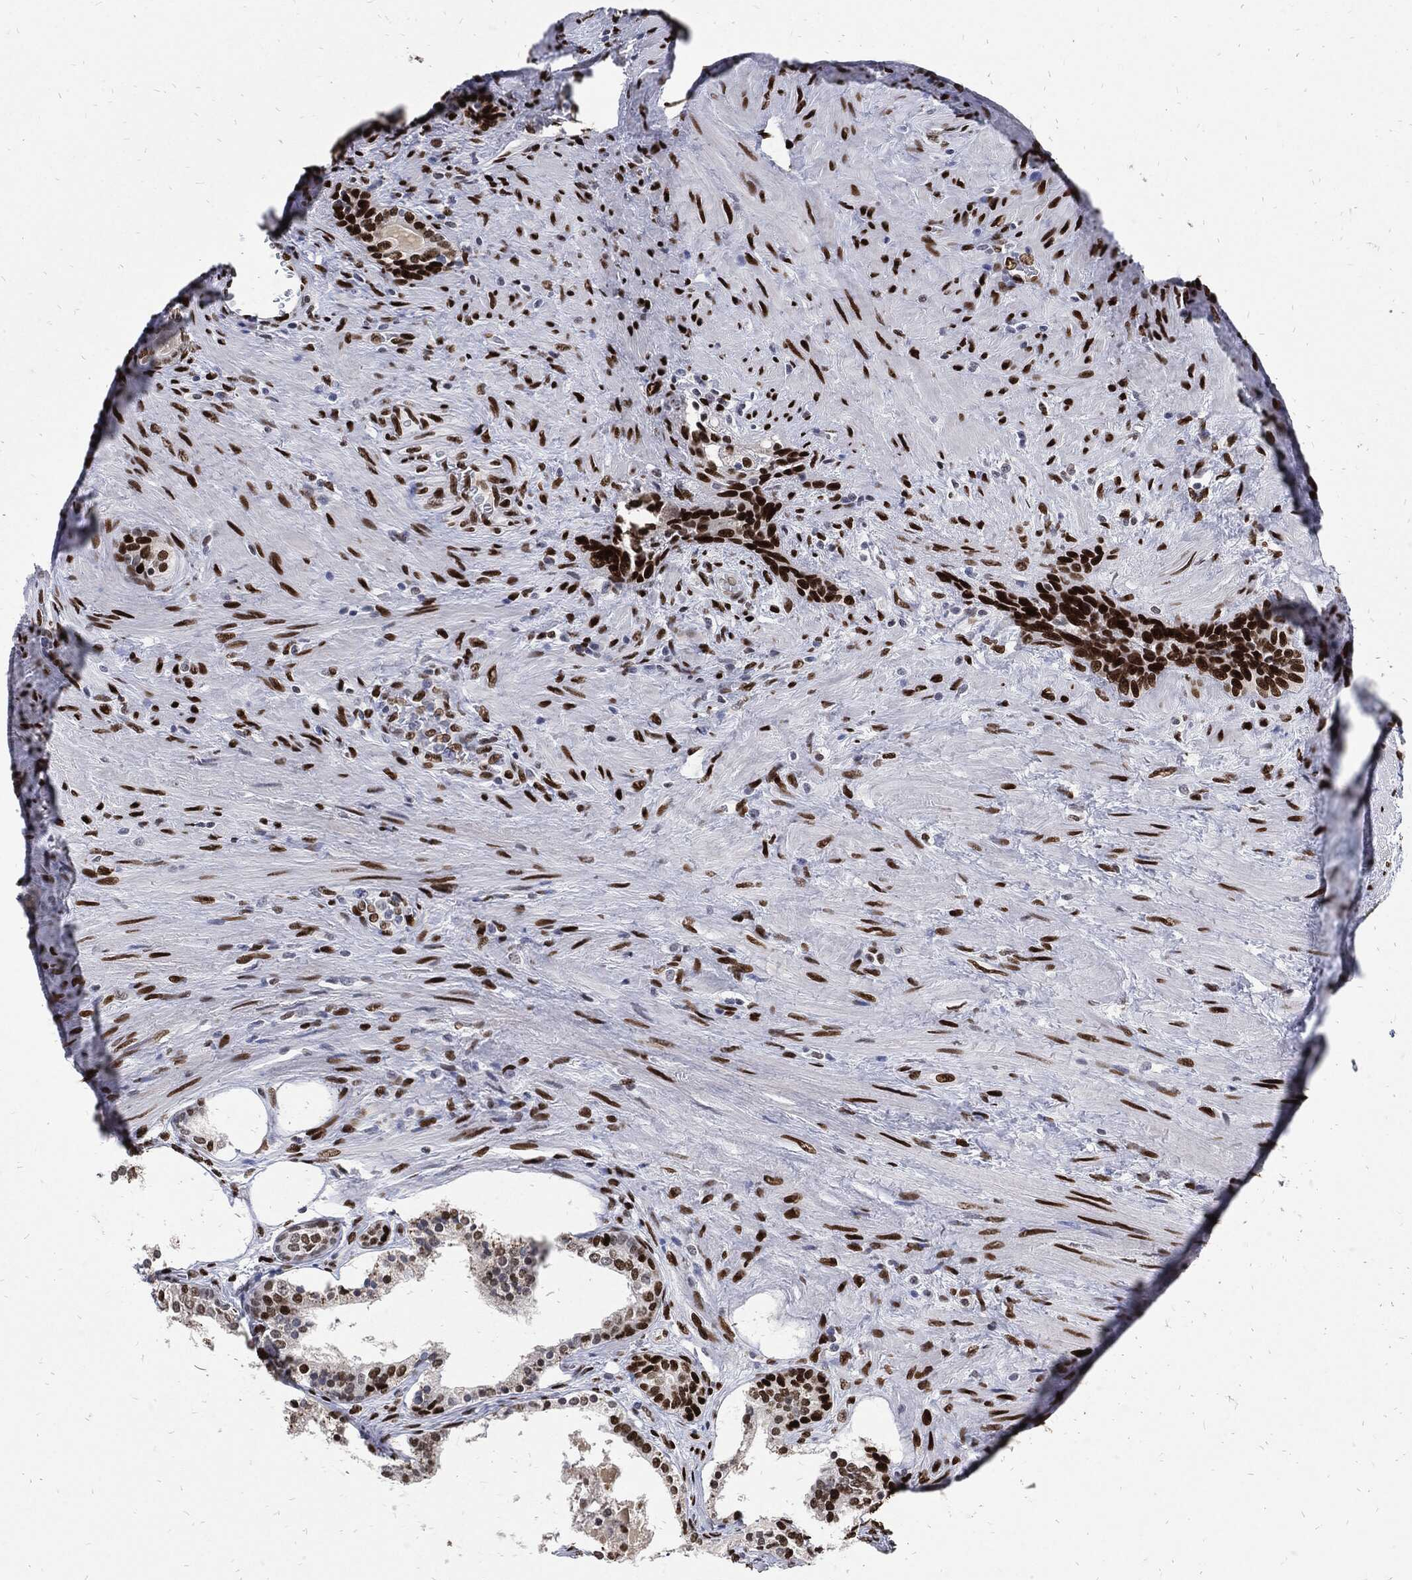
{"staining": {"intensity": "strong", "quantity": ">75%", "location": "nuclear"}, "tissue": "prostate cancer", "cell_type": "Tumor cells", "image_type": "cancer", "snomed": [{"axis": "morphology", "description": "Adenocarcinoma, NOS"}, {"axis": "morphology", "description": "Adenocarcinoma, High grade"}, {"axis": "topography", "description": "Prostate"}], "caption": "Tumor cells reveal high levels of strong nuclear positivity in about >75% of cells in human adenocarcinoma (prostate).", "gene": "JUN", "patient": {"sex": "male", "age": 61}}